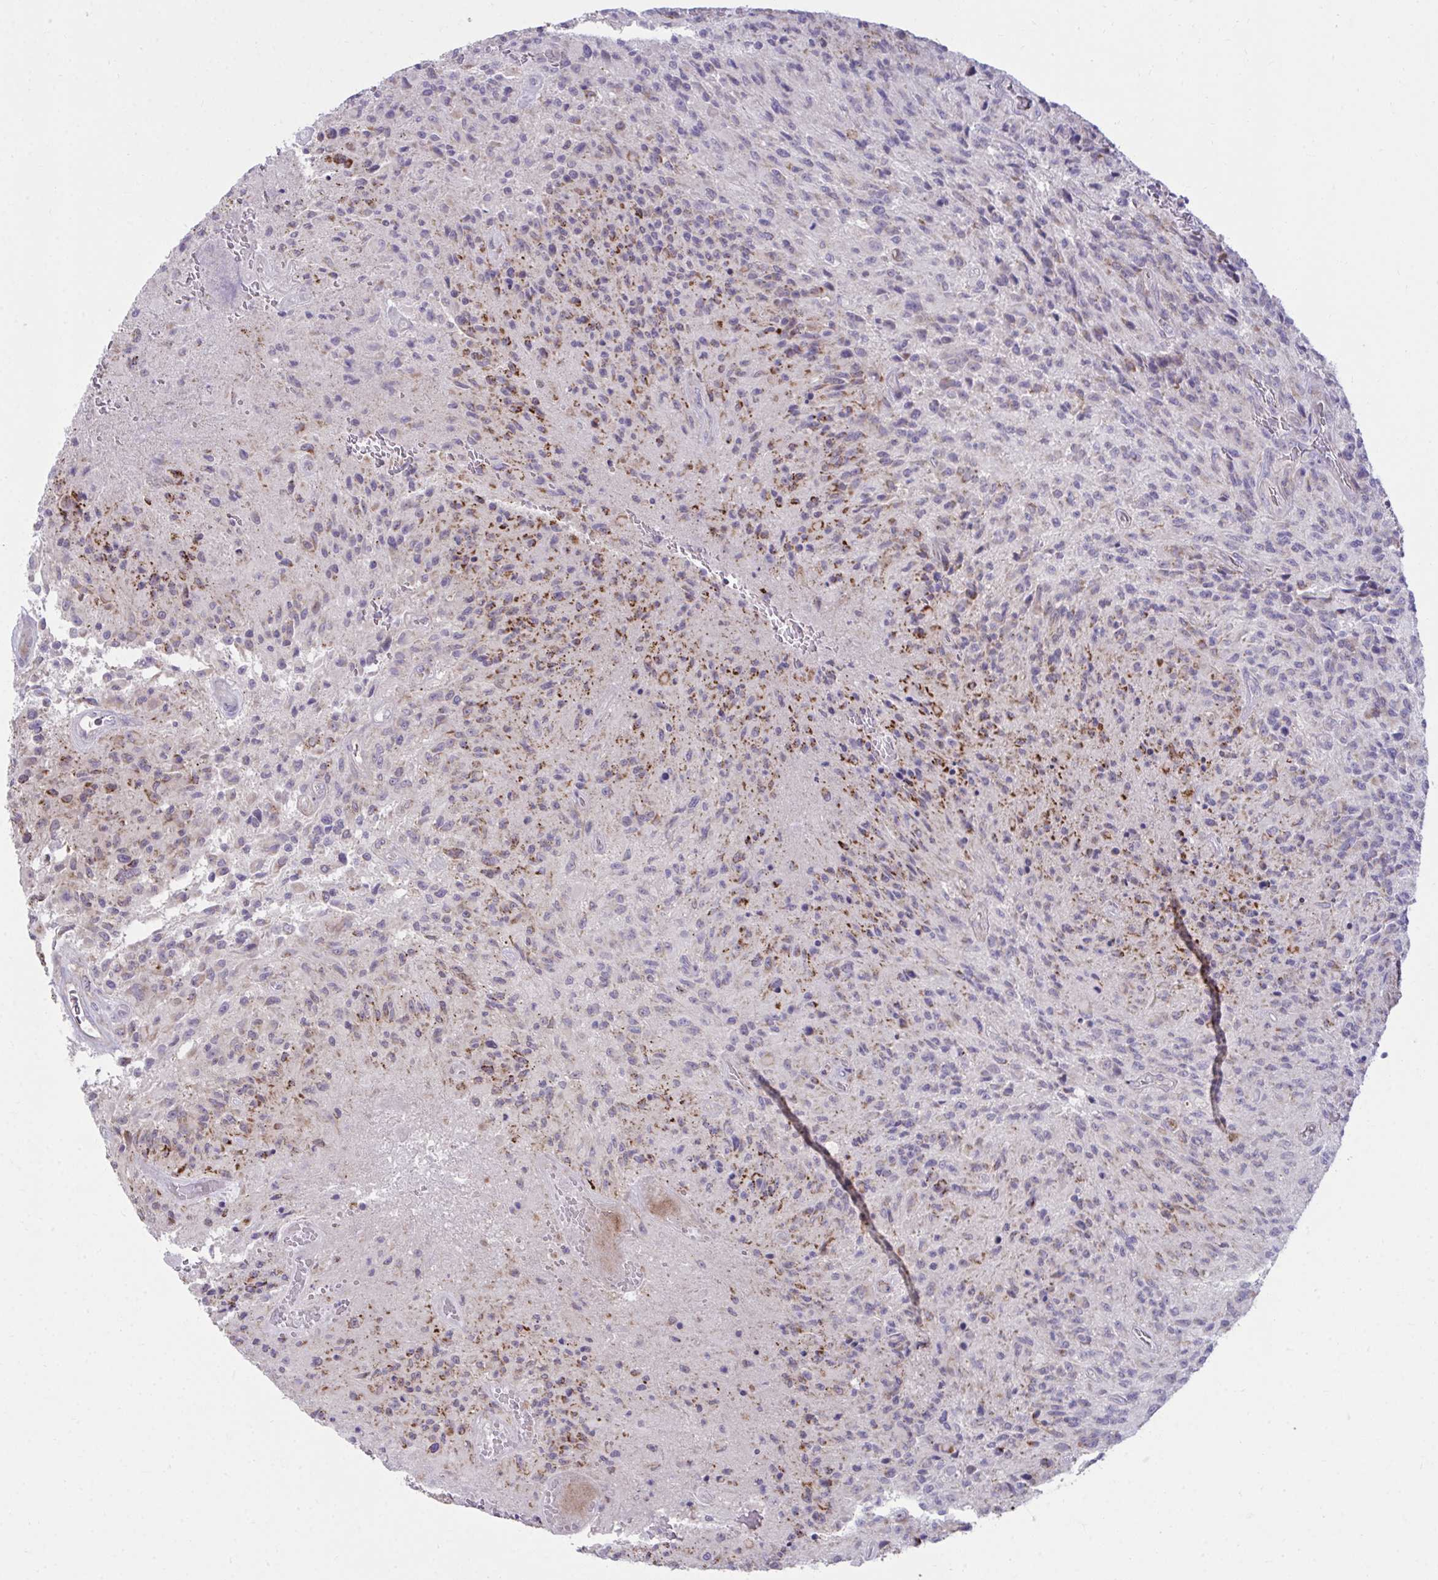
{"staining": {"intensity": "moderate", "quantity": "<25%", "location": "cytoplasmic/membranous"}, "tissue": "glioma", "cell_type": "Tumor cells", "image_type": "cancer", "snomed": [{"axis": "morphology", "description": "Normal tissue, NOS"}, {"axis": "morphology", "description": "Glioma, malignant, High grade"}, {"axis": "topography", "description": "Cerebral cortex"}], "caption": "Immunohistochemical staining of human malignant glioma (high-grade) demonstrates low levels of moderate cytoplasmic/membranous expression in approximately <25% of tumor cells.", "gene": "C16orf54", "patient": {"sex": "male", "age": 56}}